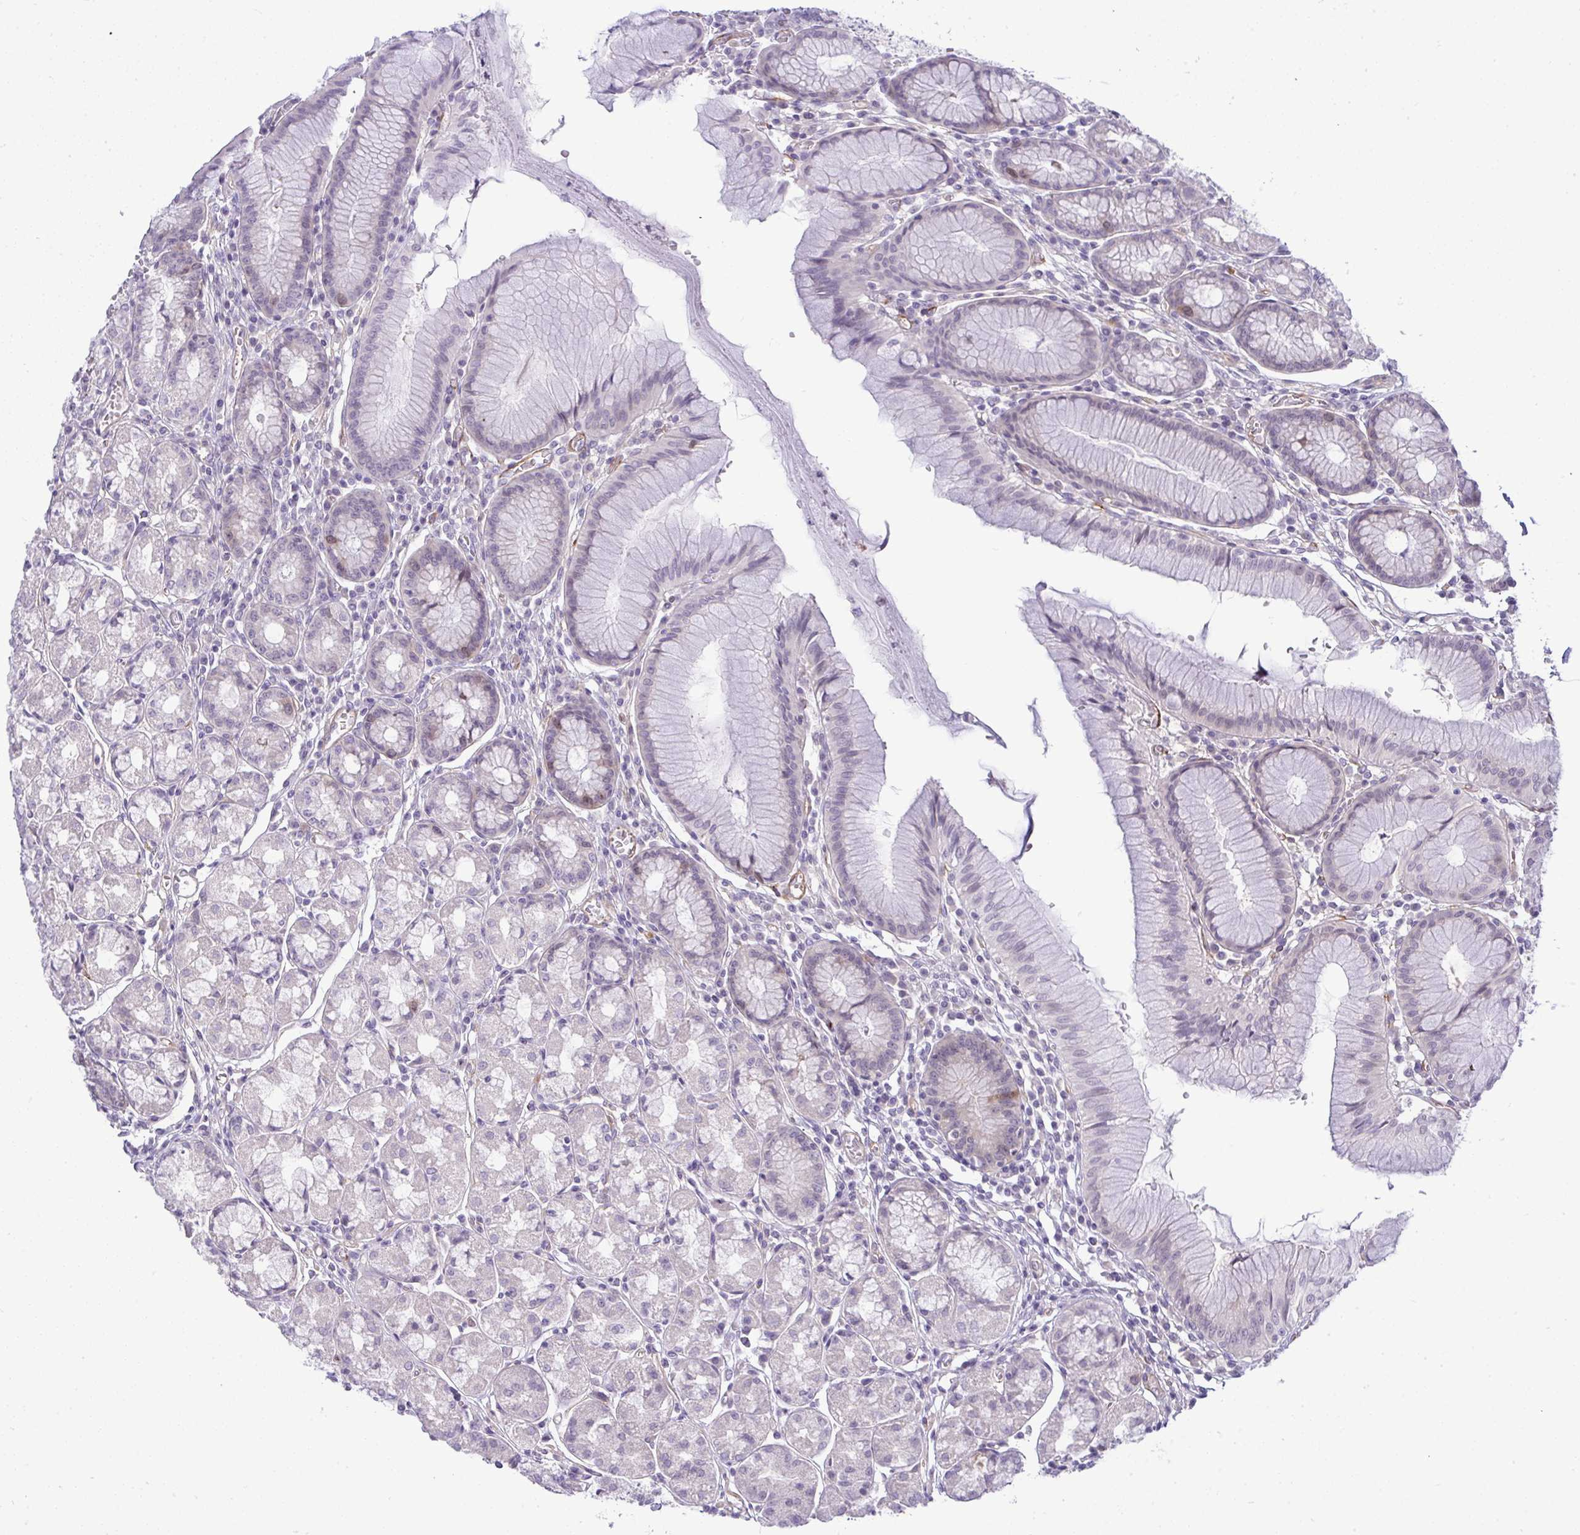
{"staining": {"intensity": "weak", "quantity": "<25%", "location": "cytoplasmic/membranous"}, "tissue": "stomach", "cell_type": "Glandular cells", "image_type": "normal", "snomed": [{"axis": "morphology", "description": "Normal tissue, NOS"}, {"axis": "topography", "description": "Stomach"}], "caption": "Histopathology image shows no protein positivity in glandular cells of normal stomach.", "gene": "UBE2S", "patient": {"sex": "male", "age": 55}}